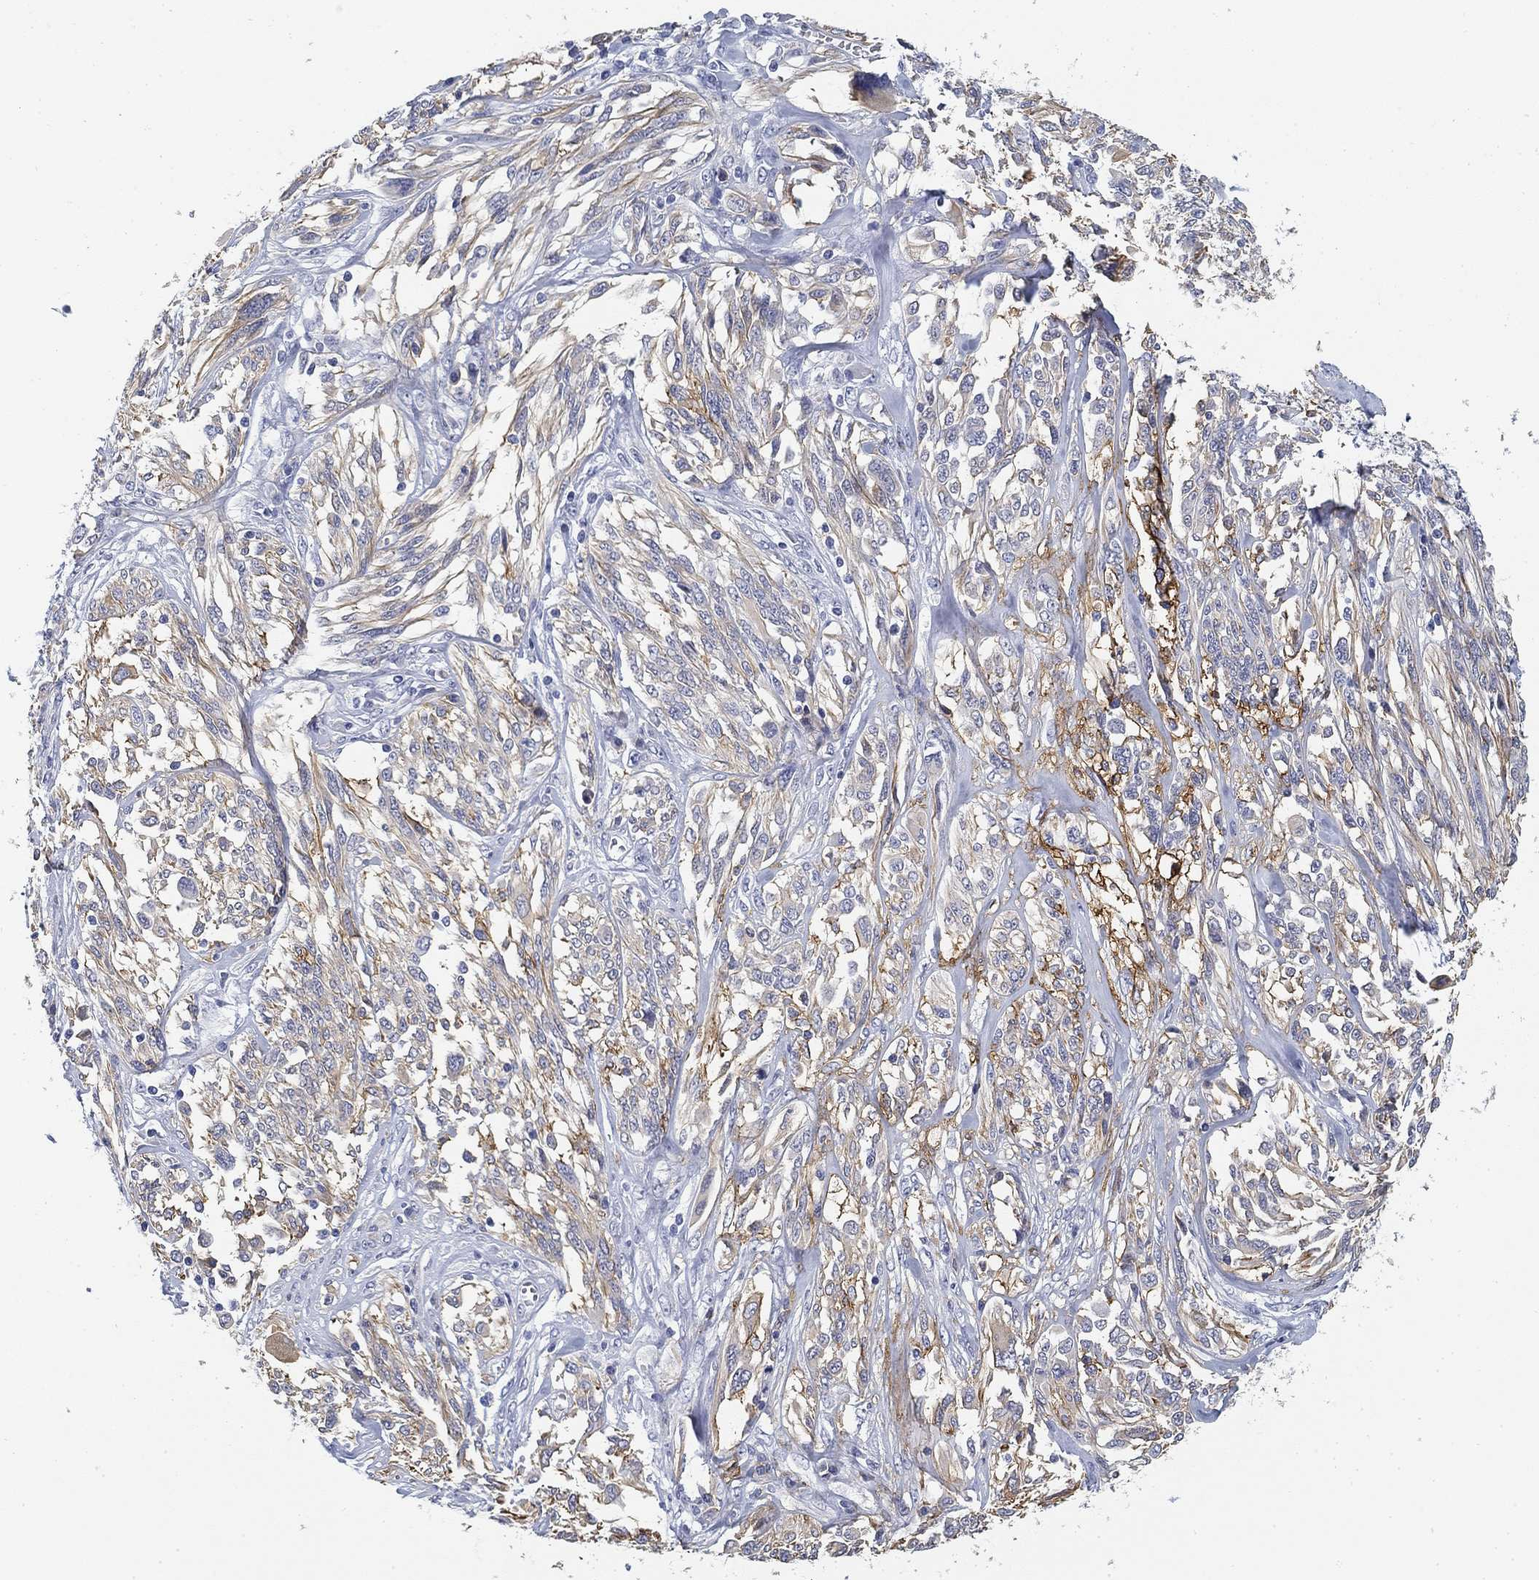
{"staining": {"intensity": "moderate", "quantity": "<25%", "location": "cytoplasmic/membranous"}, "tissue": "melanoma", "cell_type": "Tumor cells", "image_type": "cancer", "snomed": [{"axis": "morphology", "description": "Malignant melanoma, NOS"}, {"axis": "topography", "description": "Skin"}], "caption": "This is an image of IHC staining of melanoma, which shows moderate staining in the cytoplasmic/membranous of tumor cells.", "gene": "SLC2A5", "patient": {"sex": "female", "age": 91}}